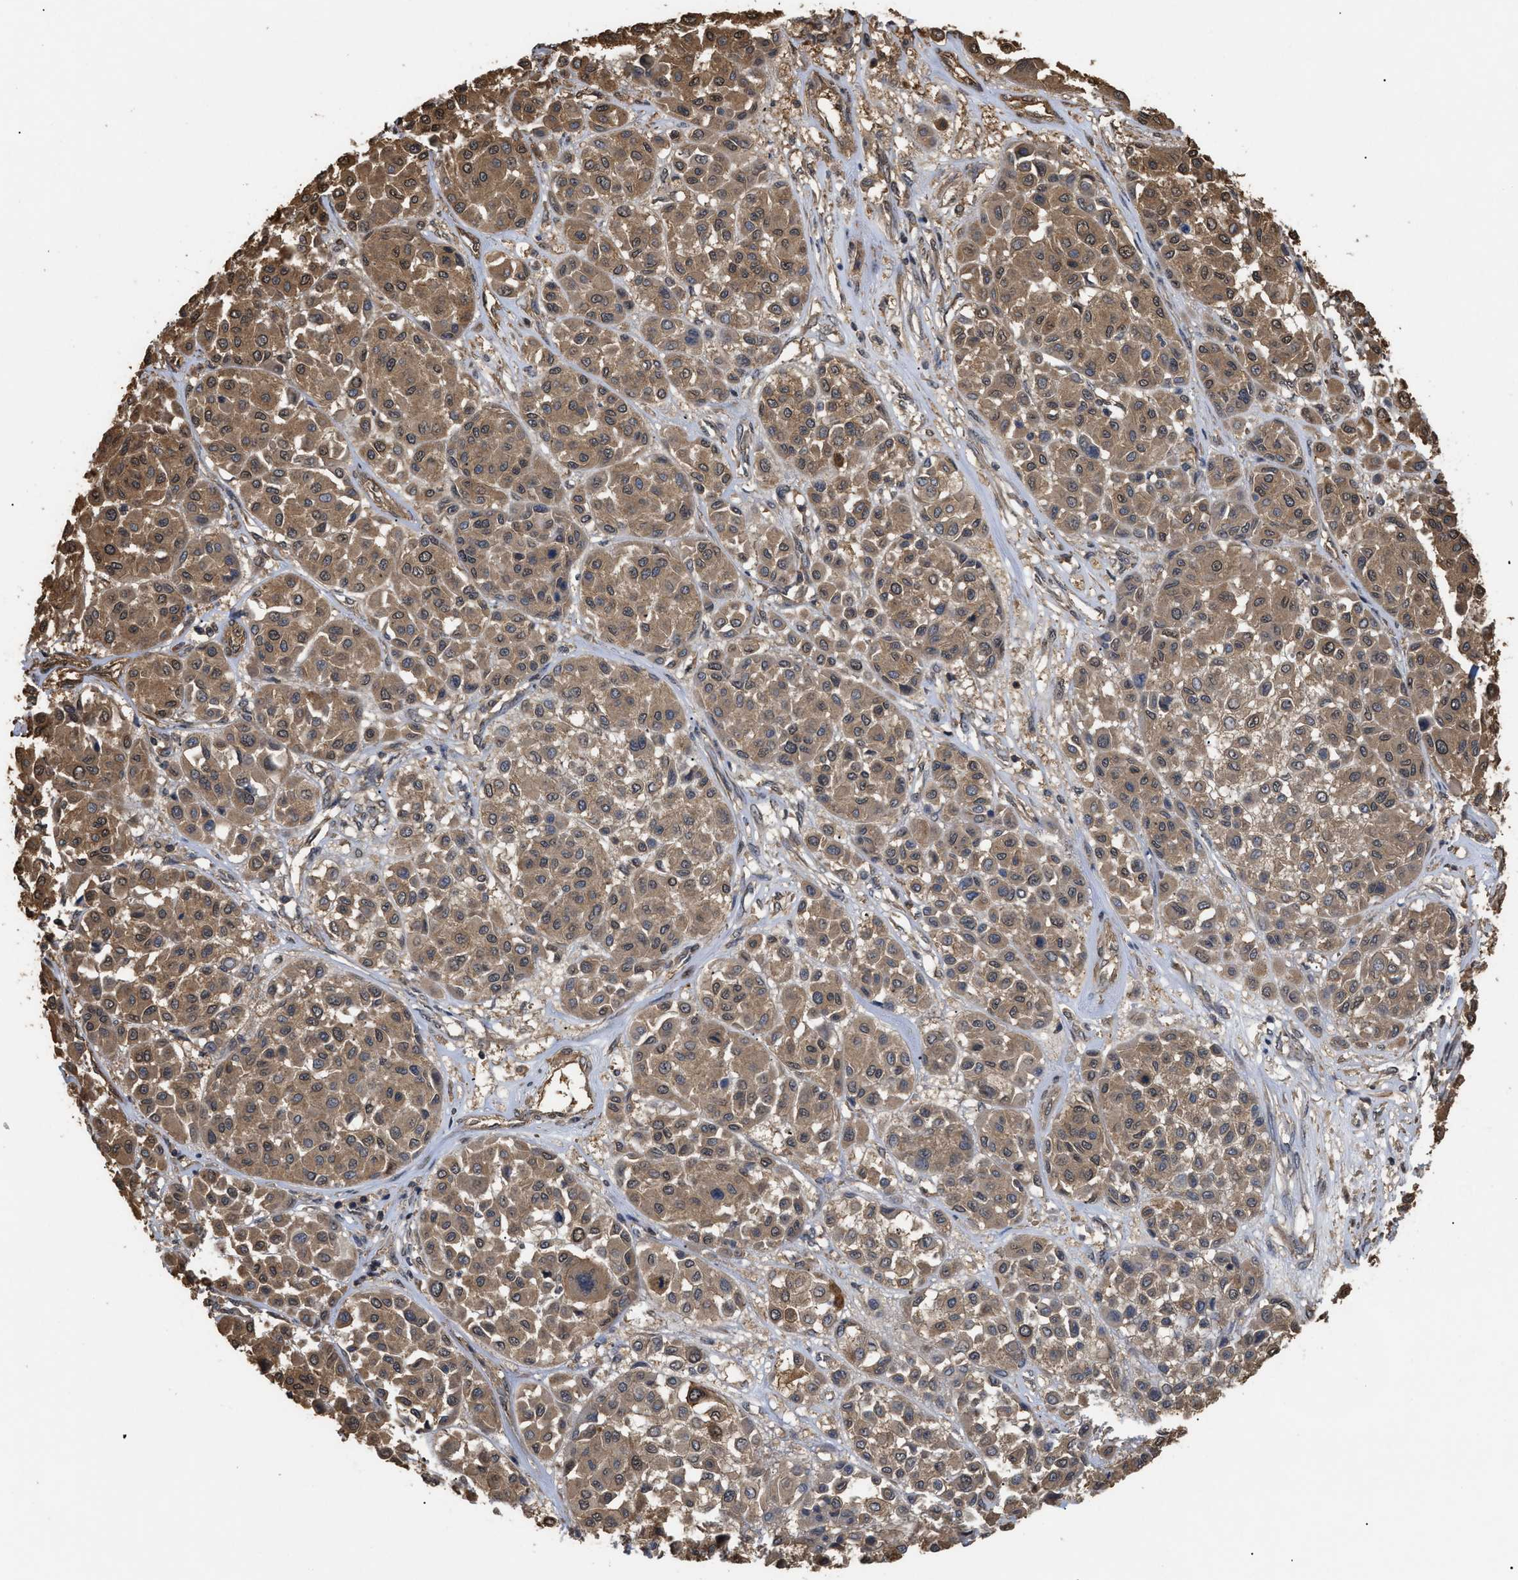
{"staining": {"intensity": "moderate", "quantity": ">75%", "location": "cytoplasmic/membranous"}, "tissue": "melanoma", "cell_type": "Tumor cells", "image_type": "cancer", "snomed": [{"axis": "morphology", "description": "Malignant melanoma, Metastatic site"}, {"axis": "topography", "description": "Soft tissue"}], "caption": "The immunohistochemical stain labels moderate cytoplasmic/membranous expression in tumor cells of malignant melanoma (metastatic site) tissue.", "gene": "CALM1", "patient": {"sex": "male", "age": 41}}